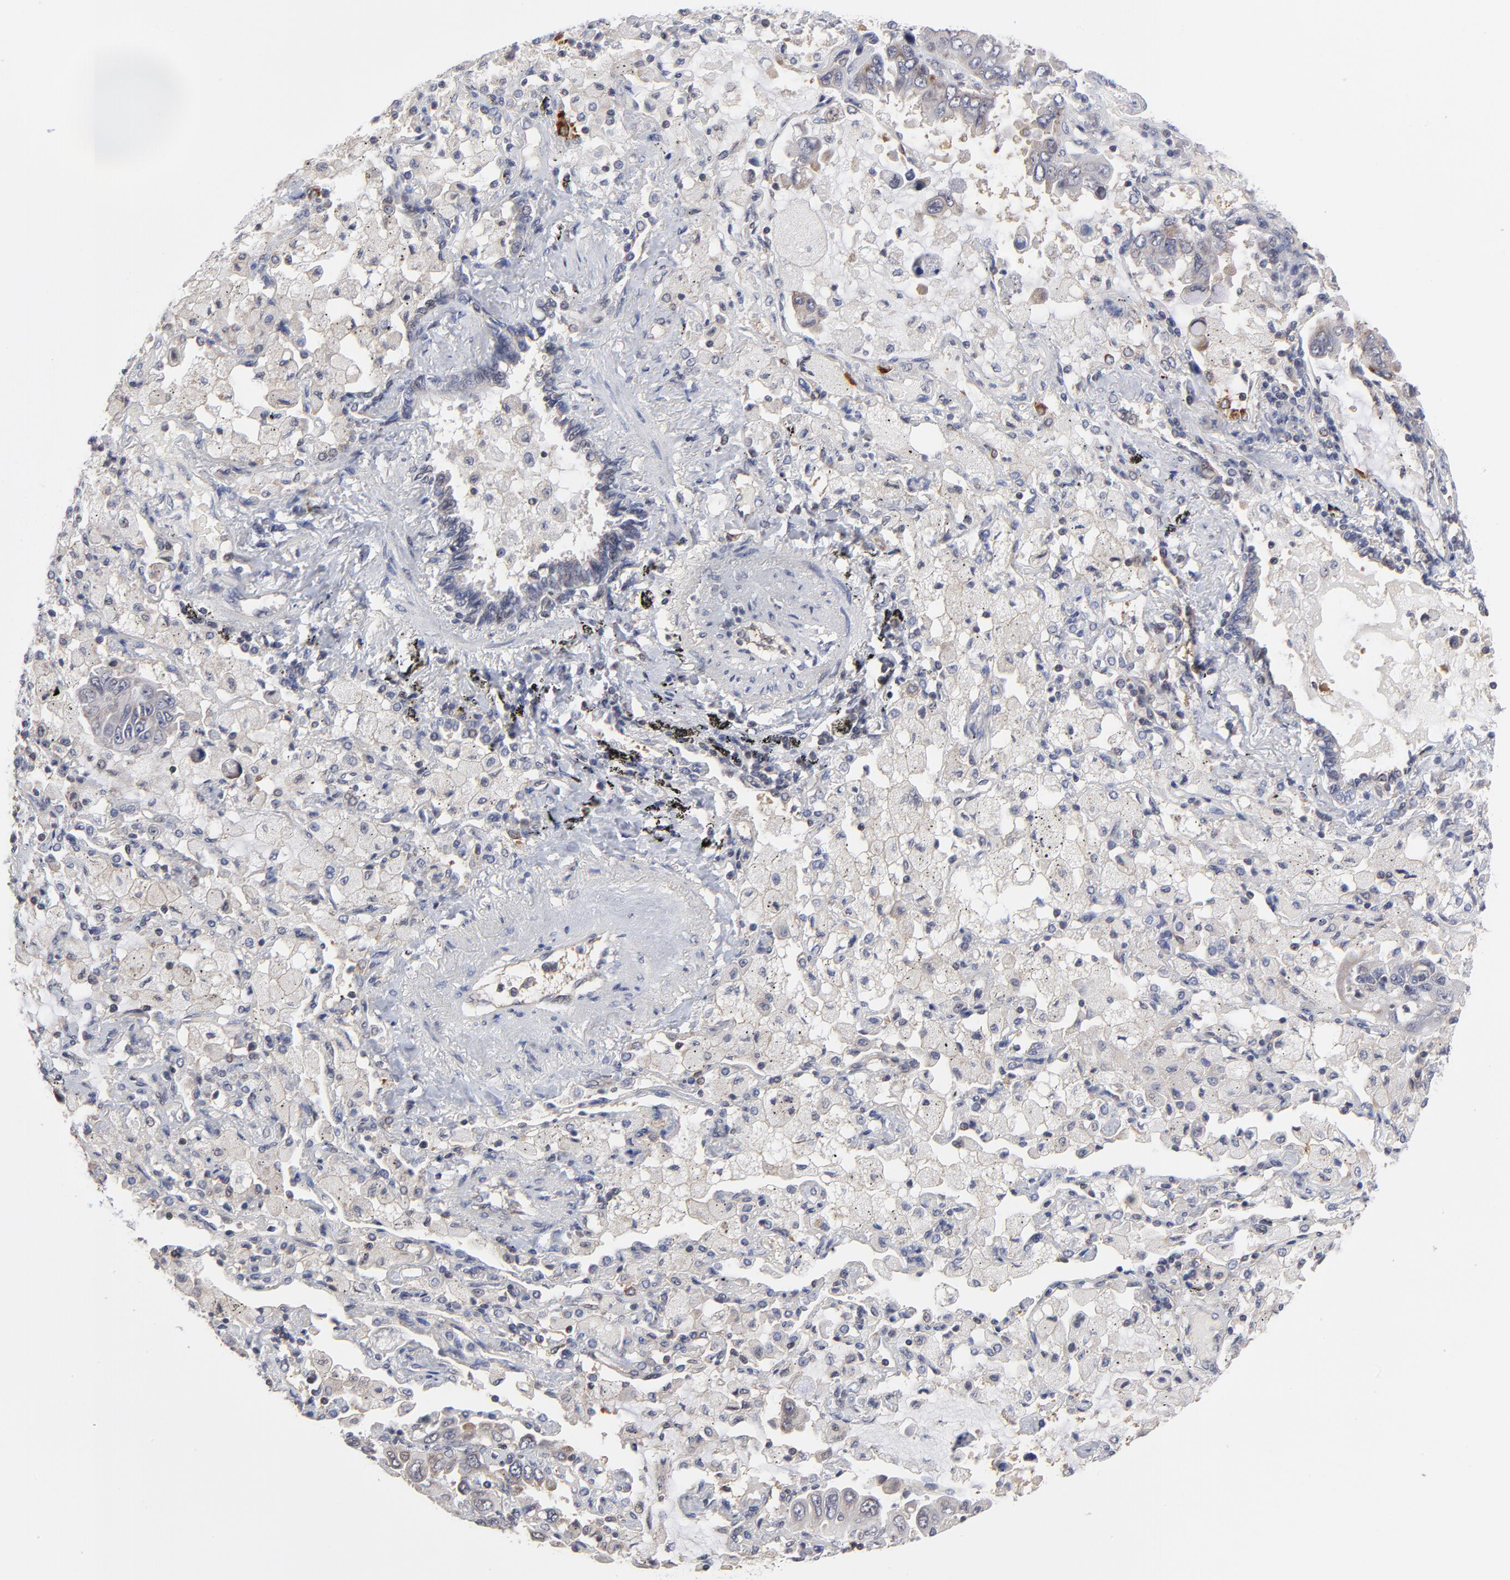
{"staining": {"intensity": "weak", "quantity": "25%-75%", "location": "cytoplasmic/membranous"}, "tissue": "lung cancer", "cell_type": "Tumor cells", "image_type": "cancer", "snomed": [{"axis": "morphology", "description": "Adenocarcinoma, NOS"}, {"axis": "topography", "description": "Lung"}], "caption": "Adenocarcinoma (lung) stained with a brown dye exhibits weak cytoplasmic/membranous positive expression in about 25%-75% of tumor cells.", "gene": "ZNF157", "patient": {"sex": "male", "age": 64}}